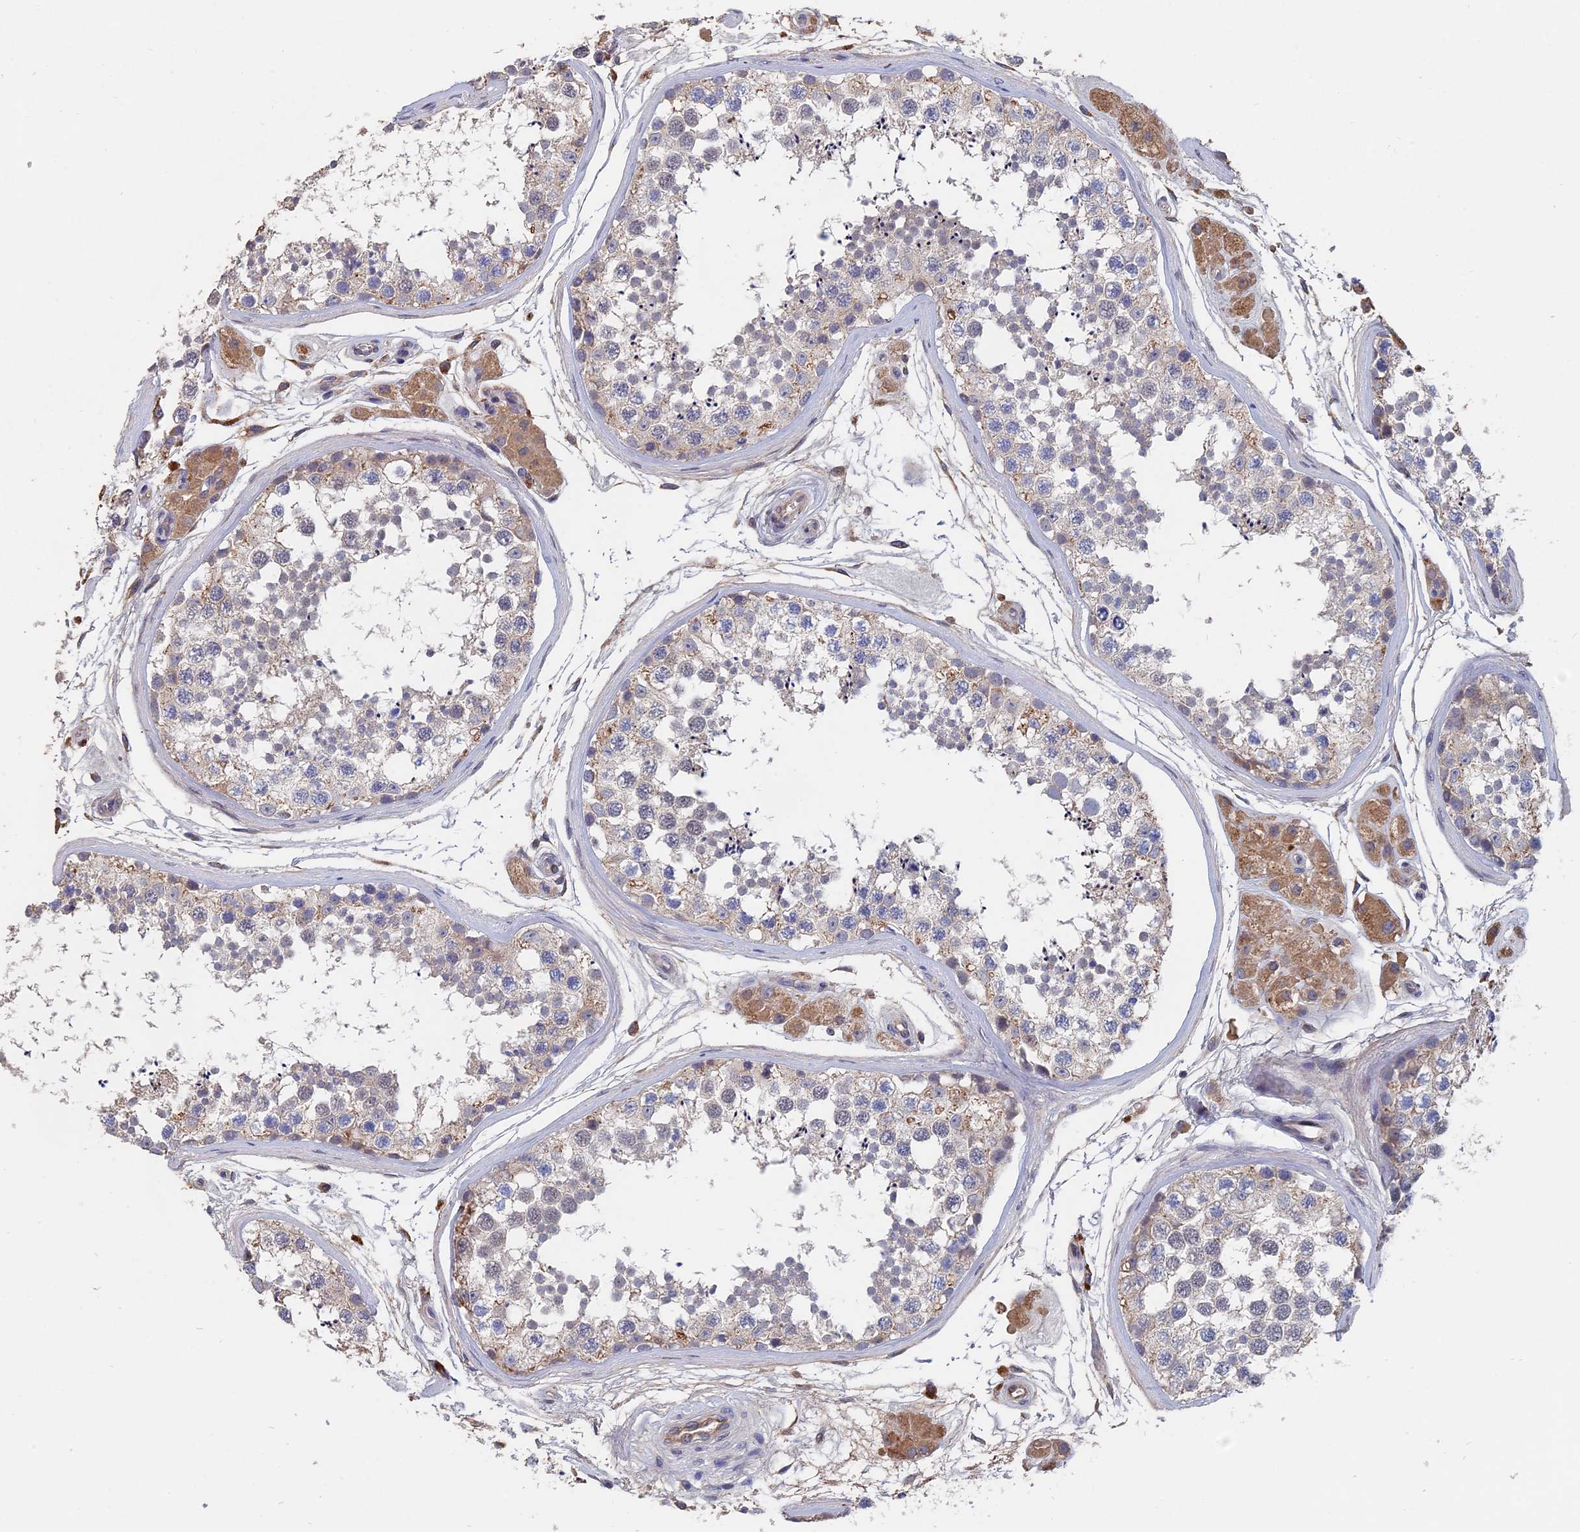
{"staining": {"intensity": "weak", "quantity": "25%-75%", "location": "cytoplasmic/membranous"}, "tissue": "testis", "cell_type": "Cells in seminiferous ducts", "image_type": "normal", "snomed": [{"axis": "morphology", "description": "Normal tissue, NOS"}, {"axis": "topography", "description": "Testis"}], "caption": "Benign testis exhibits weak cytoplasmic/membranous staining in about 25%-75% of cells in seminiferous ducts, visualized by immunohistochemistry.", "gene": "SLC33A1", "patient": {"sex": "male", "age": 56}}